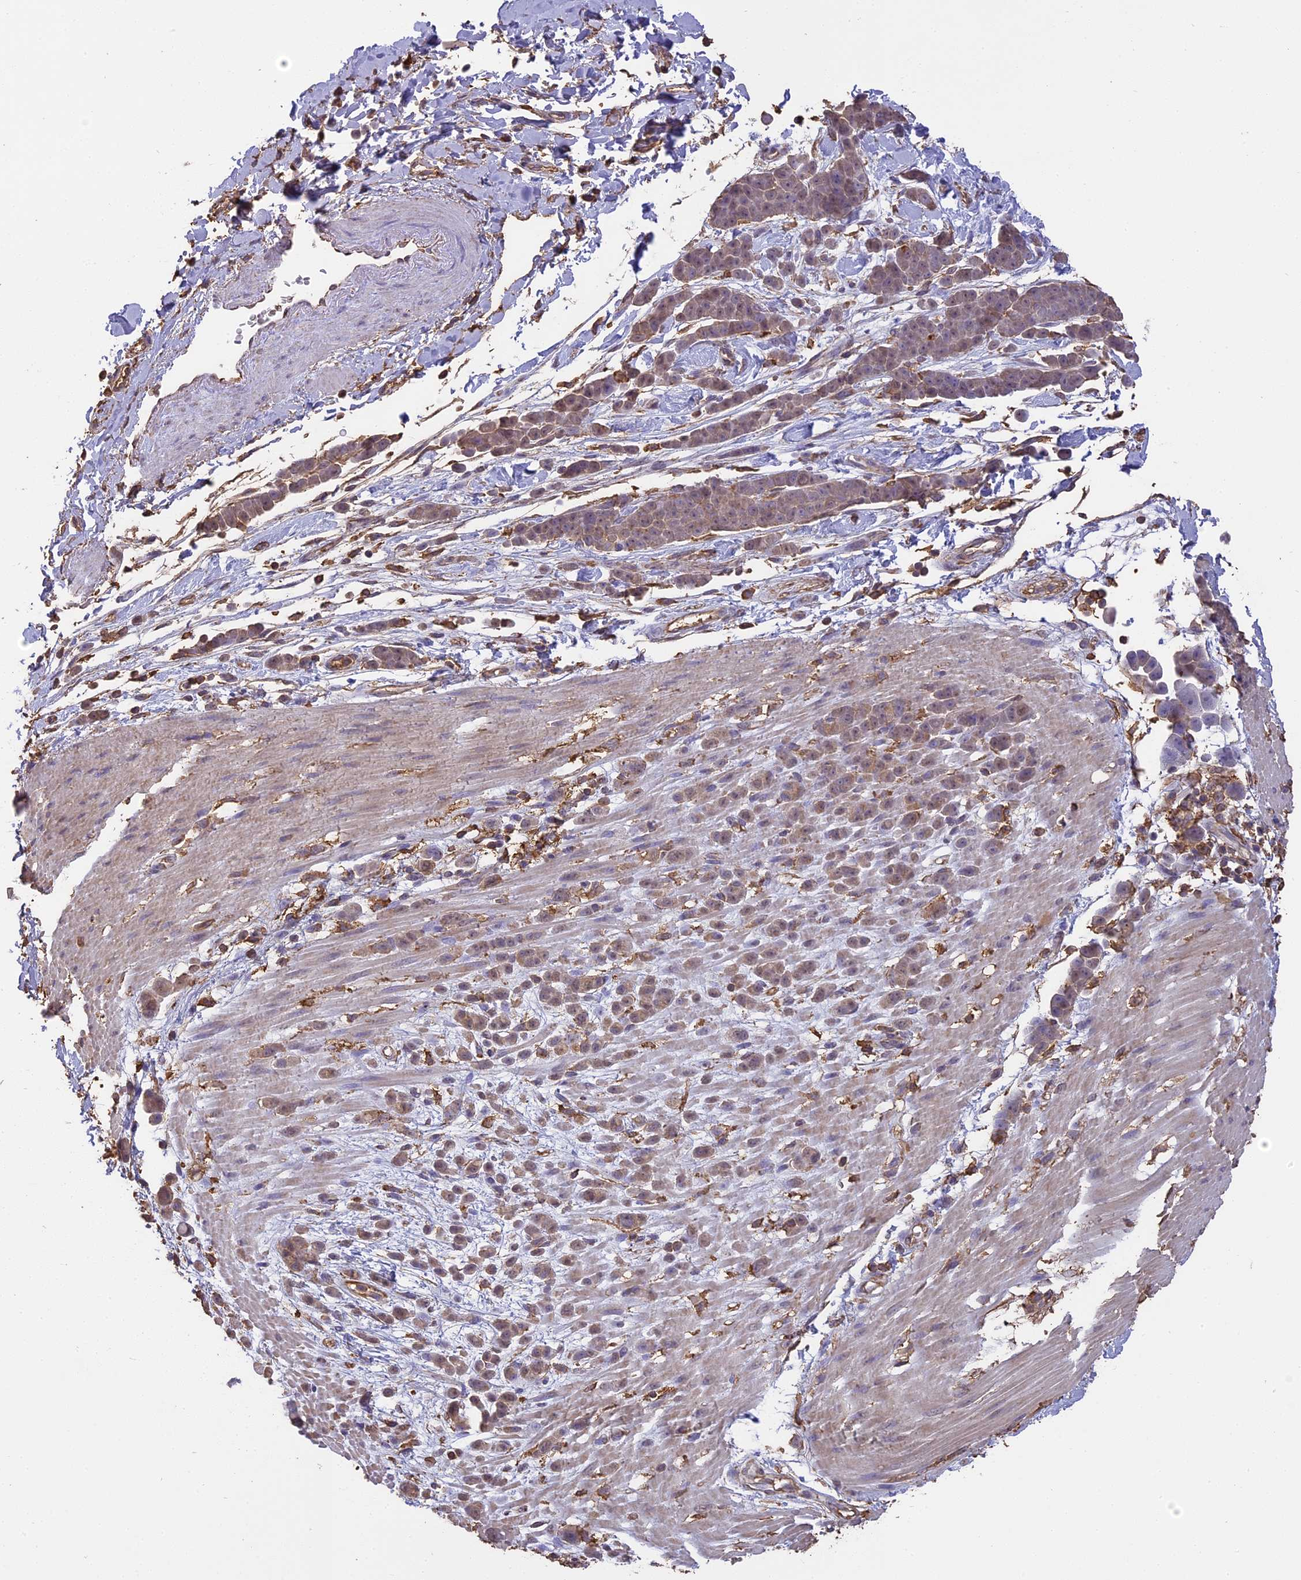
{"staining": {"intensity": "weak", "quantity": ">75%", "location": "nuclear"}, "tissue": "pancreatic cancer", "cell_type": "Tumor cells", "image_type": "cancer", "snomed": [{"axis": "morphology", "description": "Normal tissue, NOS"}, {"axis": "morphology", "description": "Adenocarcinoma, NOS"}, {"axis": "topography", "description": "Pancreas"}], "caption": "Pancreatic cancer stained with a protein marker displays weak staining in tumor cells.", "gene": "ARHGAP19", "patient": {"sex": "female", "age": 64}}